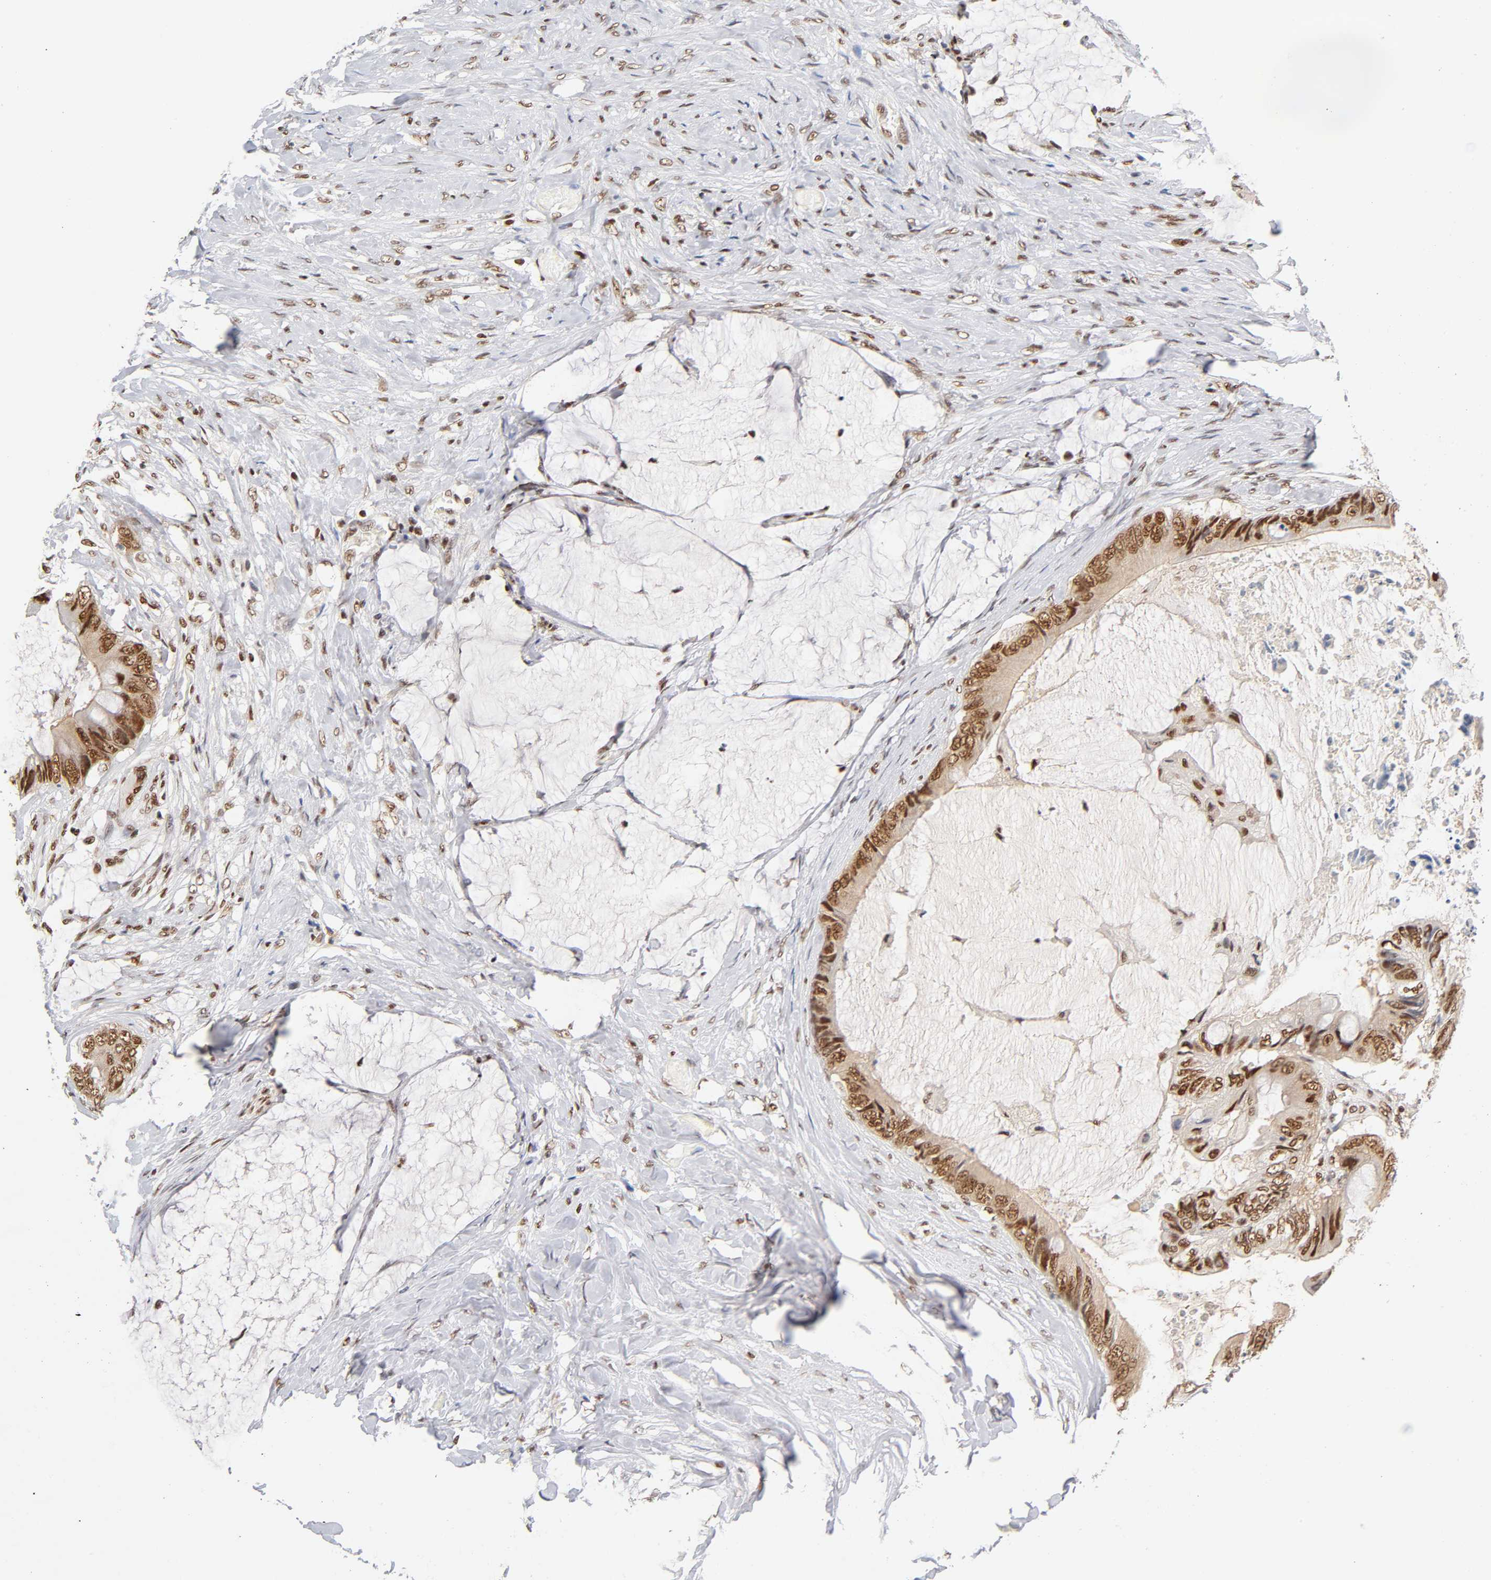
{"staining": {"intensity": "strong", "quantity": ">75%", "location": "nuclear"}, "tissue": "colorectal cancer", "cell_type": "Tumor cells", "image_type": "cancer", "snomed": [{"axis": "morphology", "description": "Normal tissue, NOS"}, {"axis": "morphology", "description": "Adenocarcinoma, NOS"}, {"axis": "topography", "description": "Rectum"}, {"axis": "topography", "description": "Peripheral nerve tissue"}], "caption": "Adenocarcinoma (colorectal) stained with DAB IHC demonstrates high levels of strong nuclear positivity in approximately >75% of tumor cells.", "gene": "ILKAP", "patient": {"sex": "female", "age": 77}}